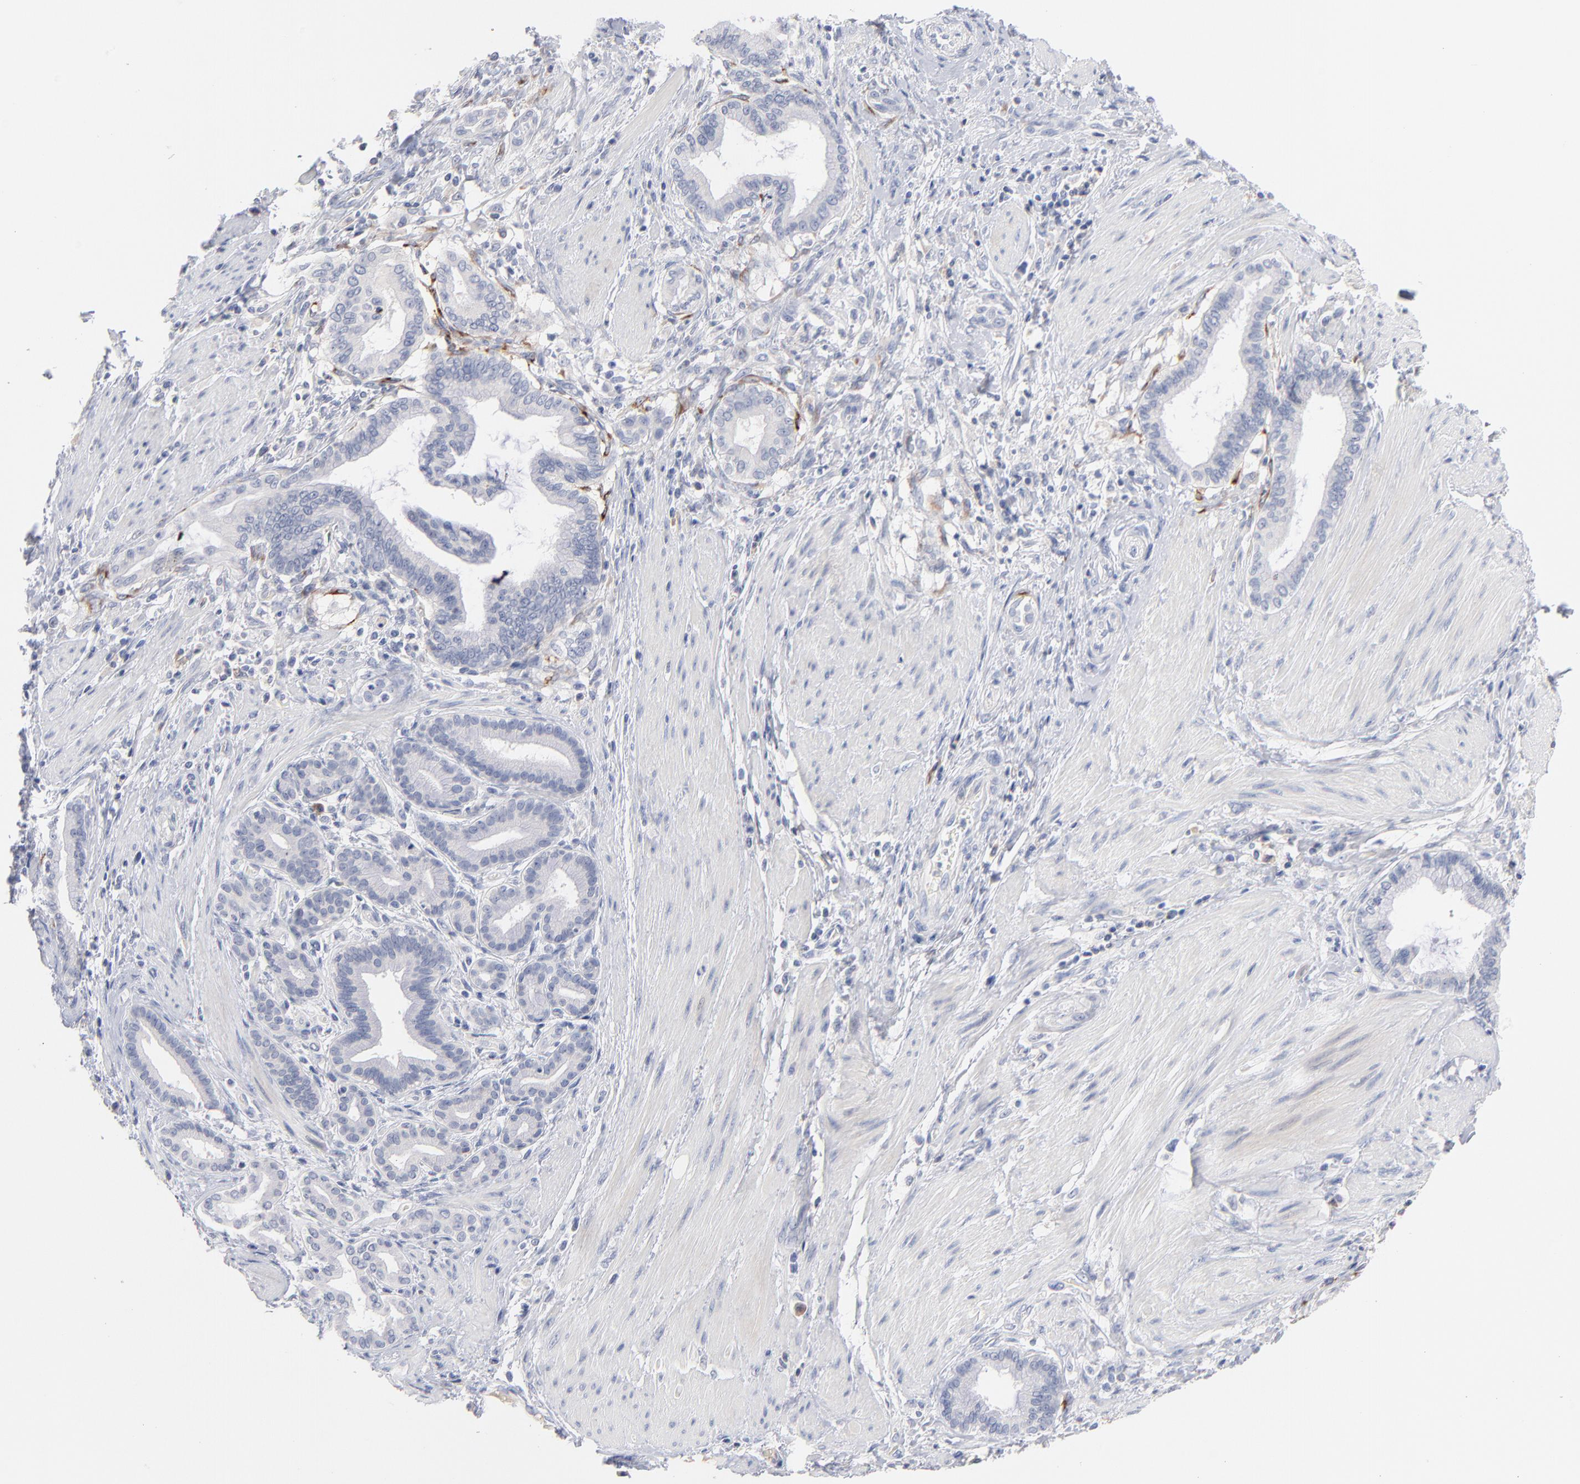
{"staining": {"intensity": "negative", "quantity": "none", "location": "none"}, "tissue": "pancreatic cancer", "cell_type": "Tumor cells", "image_type": "cancer", "snomed": [{"axis": "morphology", "description": "Adenocarcinoma, NOS"}, {"axis": "topography", "description": "Pancreas"}], "caption": "An IHC photomicrograph of adenocarcinoma (pancreatic) is shown. There is no staining in tumor cells of adenocarcinoma (pancreatic). (DAB (3,3'-diaminobenzidine) immunohistochemistry (IHC) with hematoxylin counter stain).", "gene": "F12", "patient": {"sex": "female", "age": 64}}